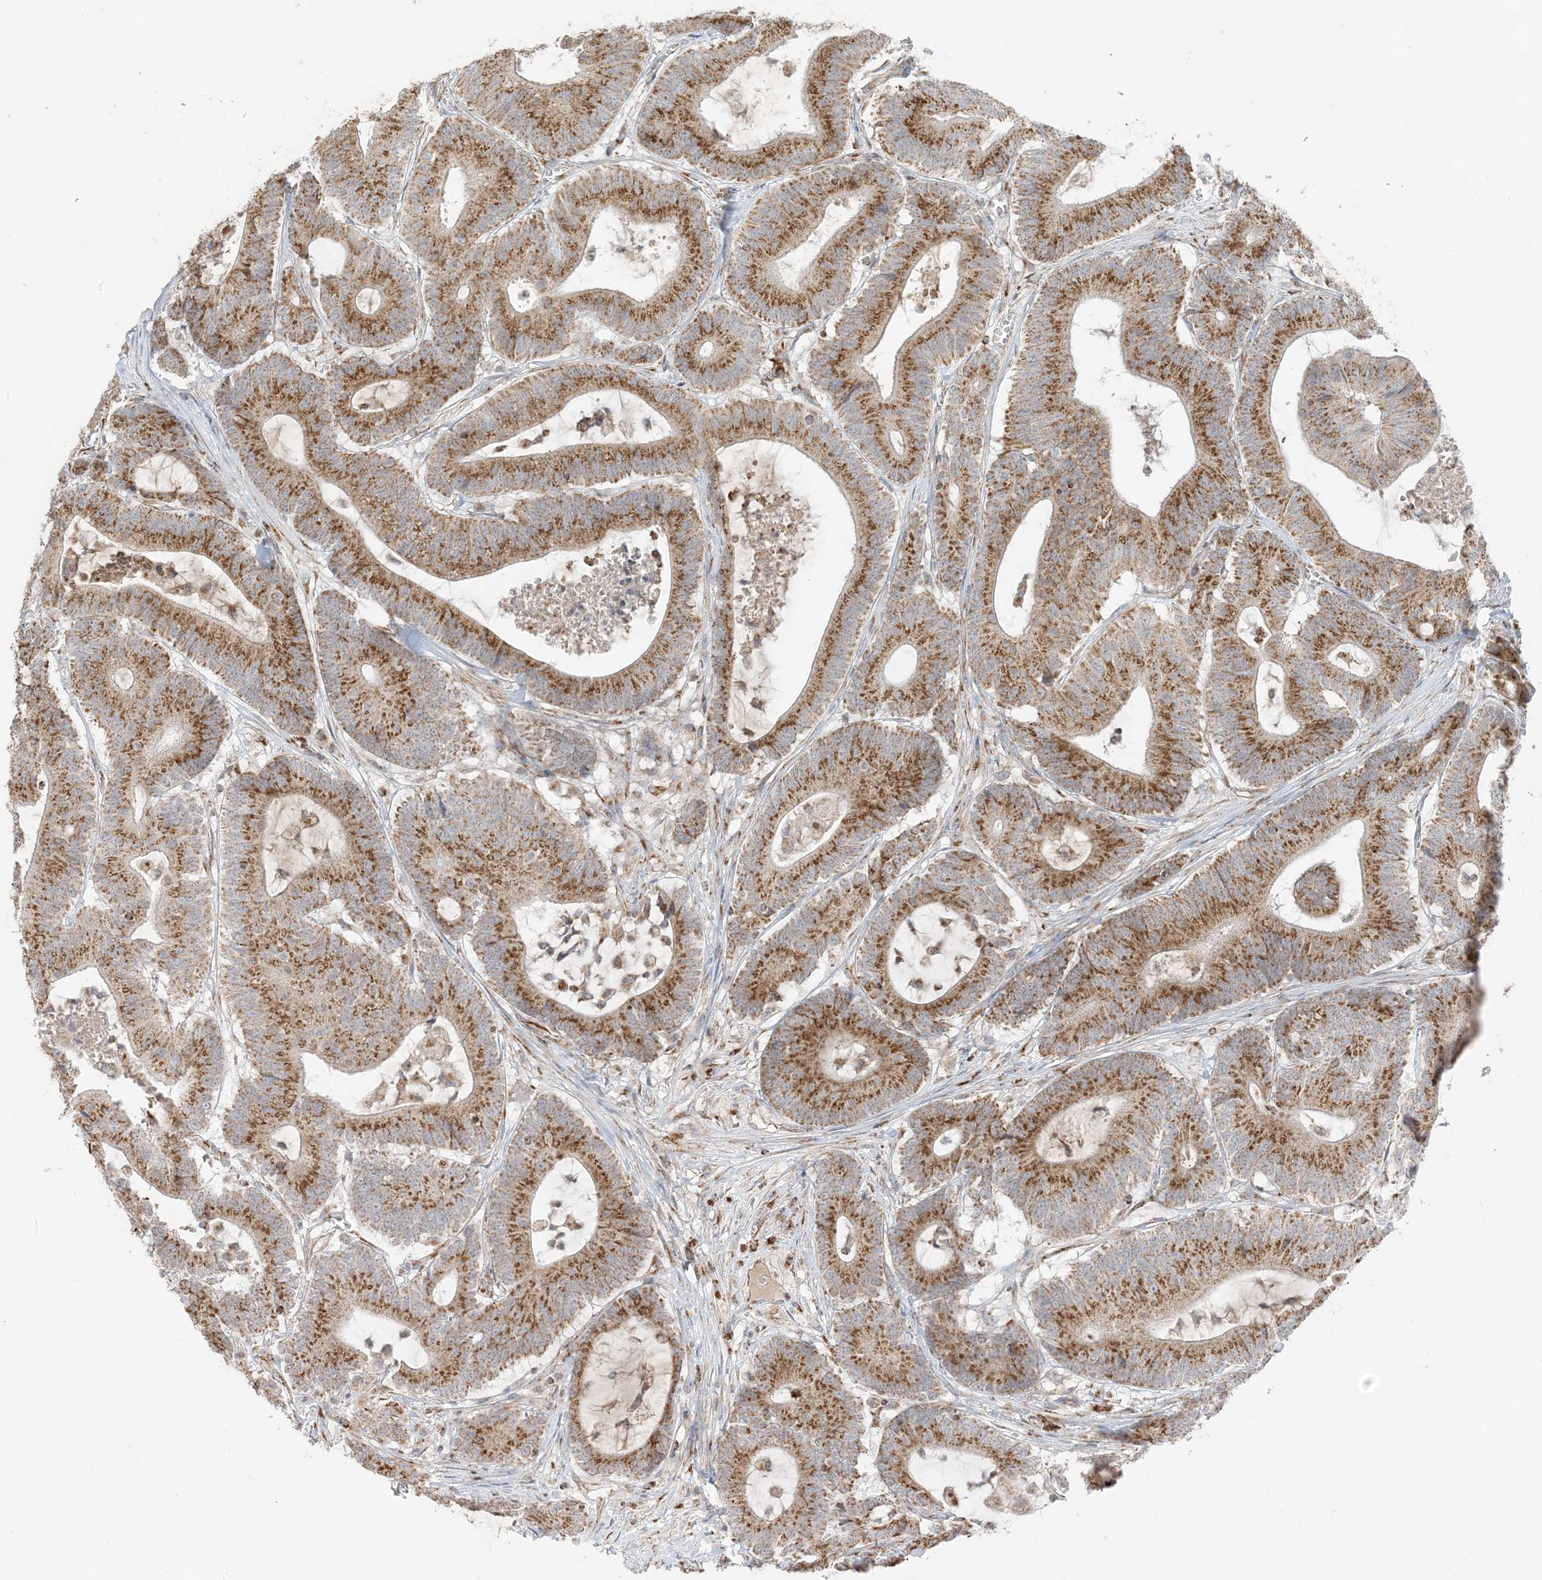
{"staining": {"intensity": "strong", "quantity": ">75%", "location": "cytoplasmic/membranous"}, "tissue": "colorectal cancer", "cell_type": "Tumor cells", "image_type": "cancer", "snomed": [{"axis": "morphology", "description": "Adenocarcinoma, NOS"}, {"axis": "topography", "description": "Colon"}], "caption": "Human colorectal adenocarcinoma stained with a brown dye reveals strong cytoplasmic/membranous positive expression in approximately >75% of tumor cells.", "gene": "SLC25A12", "patient": {"sex": "female", "age": 84}}